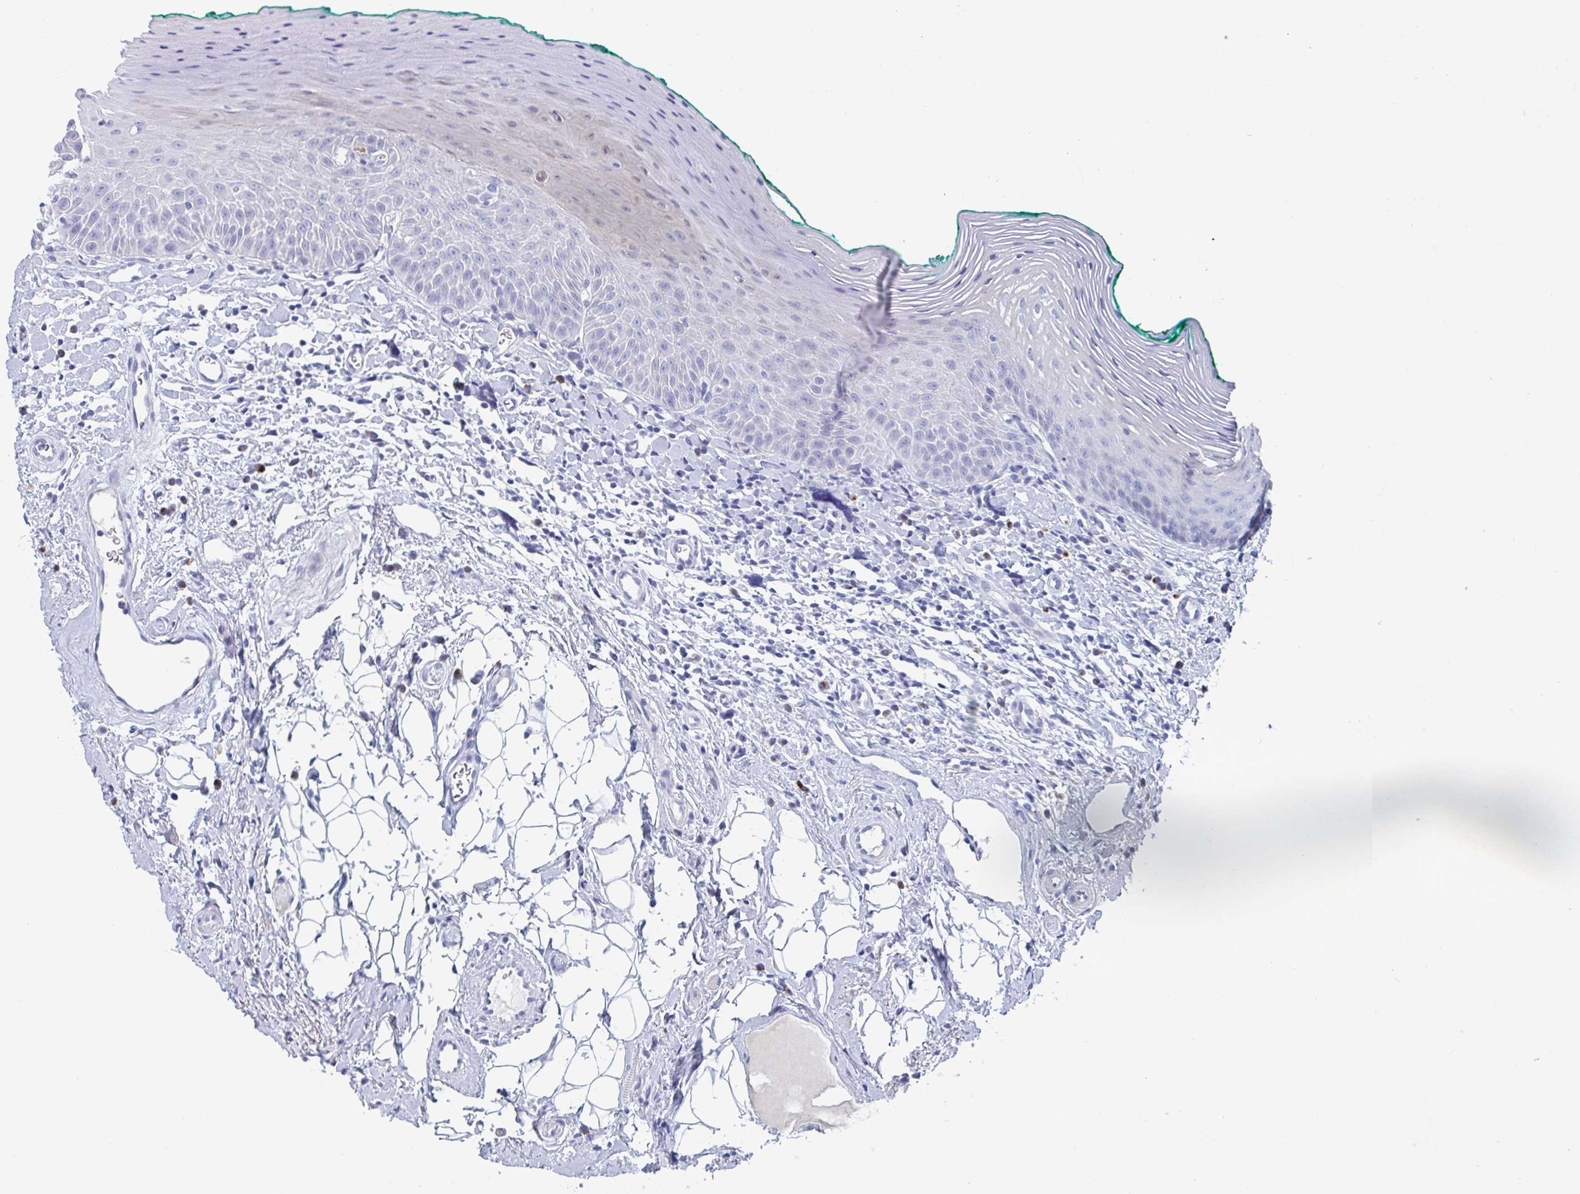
{"staining": {"intensity": "negative", "quantity": "none", "location": "none"}, "tissue": "oral mucosa", "cell_type": "Squamous epithelial cells", "image_type": "normal", "snomed": [{"axis": "morphology", "description": "Normal tissue, NOS"}, {"axis": "topography", "description": "Oral tissue"}, {"axis": "topography", "description": "Tounge, NOS"}], "caption": "Immunohistochemical staining of unremarkable oral mucosa shows no significant expression in squamous epithelial cells. (Immunohistochemistry (ihc), brightfield microscopy, high magnification).", "gene": "NT5C3B", "patient": {"sex": "male", "age": 83}}